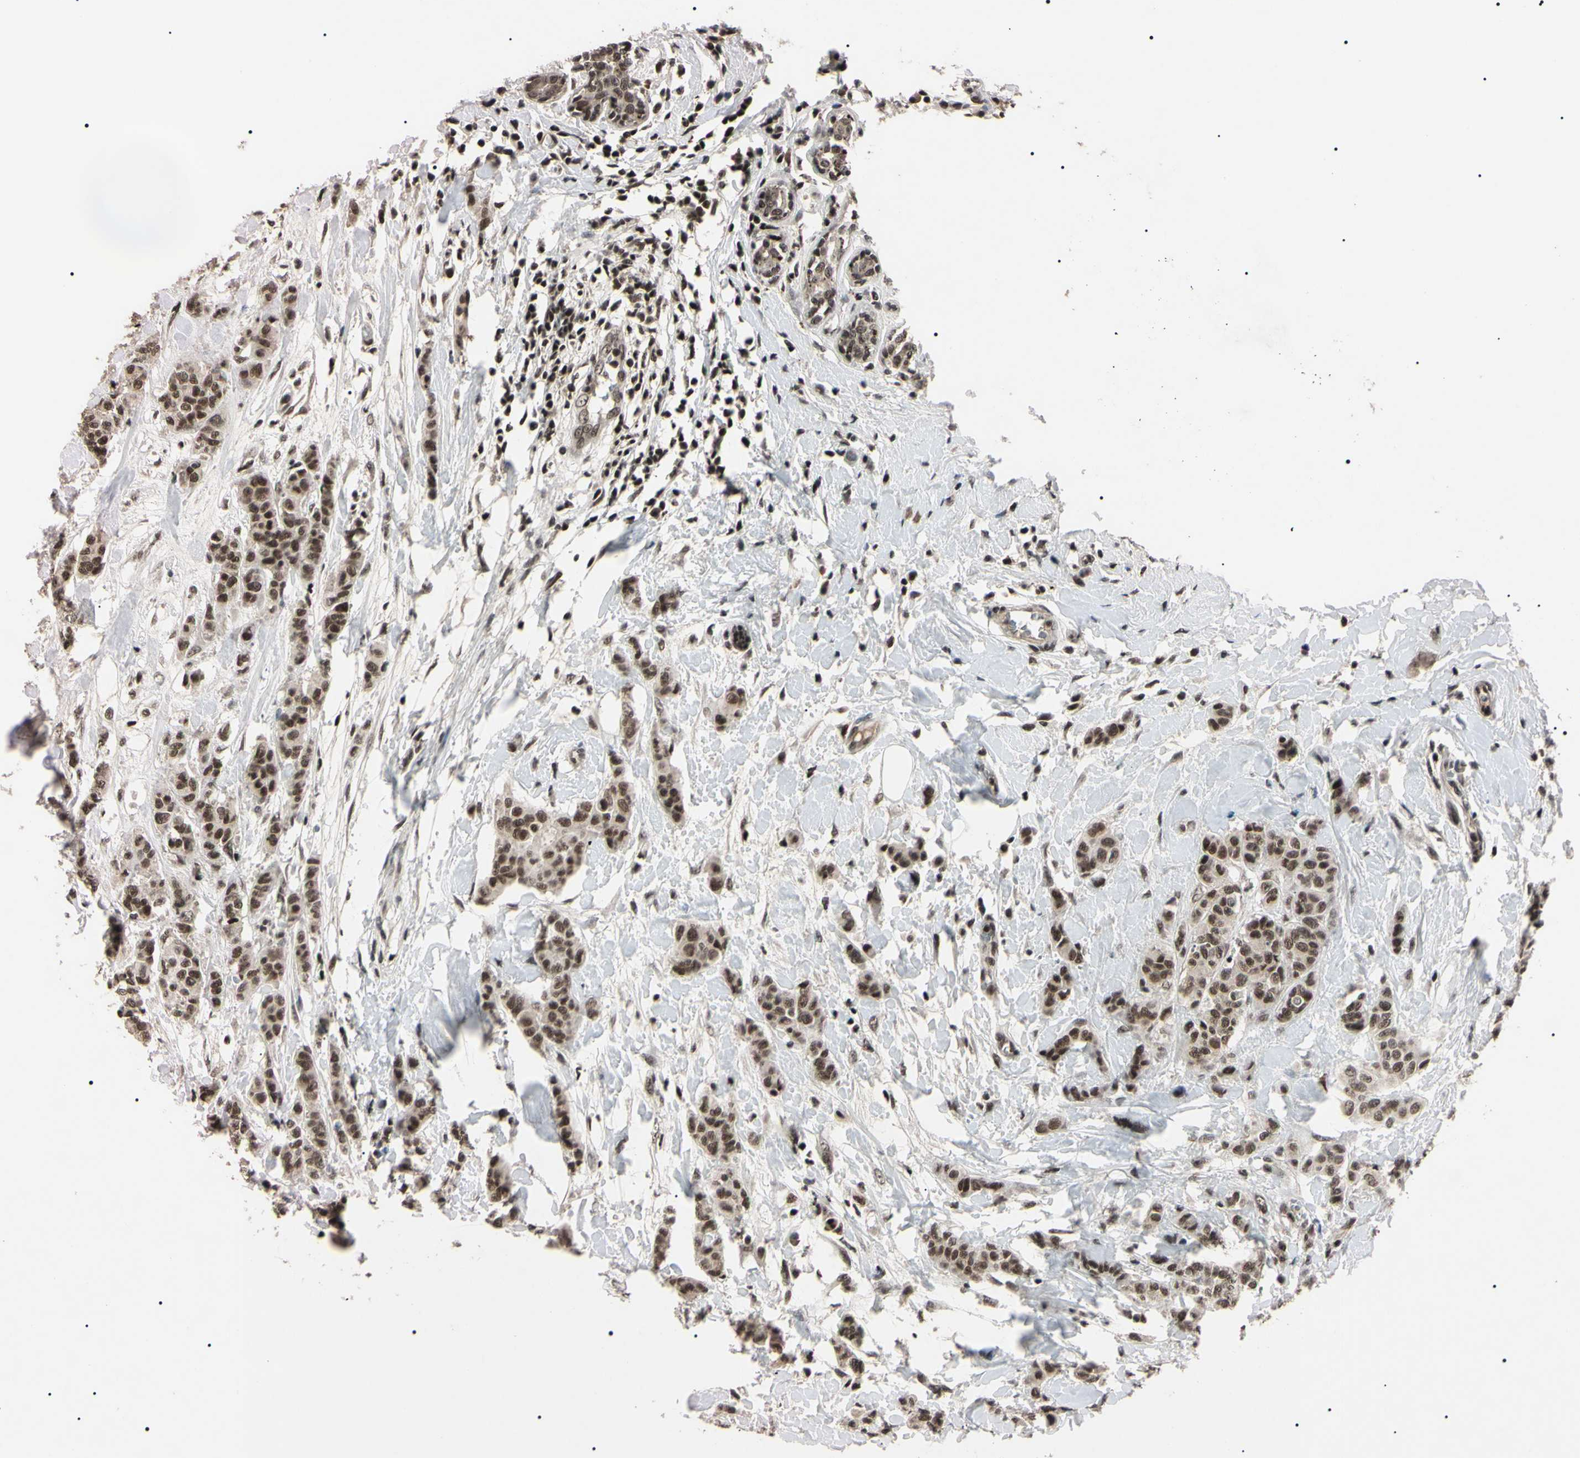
{"staining": {"intensity": "moderate", "quantity": ">75%", "location": "cytoplasmic/membranous,nuclear"}, "tissue": "breast cancer", "cell_type": "Tumor cells", "image_type": "cancer", "snomed": [{"axis": "morphology", "description": "Normal tissue, NOS"}, {"axis": "morphology", "description": "Duct carcinoma"}, {"axis": "topography", "description": "Breast"}], "caption": "Breast cancer (infiltrating ductal carcinoma) stained with a protein marker shows moderate staining in tumor cells.", "gene": "YY1", "patient": {"sex": "female", "age": 40}}